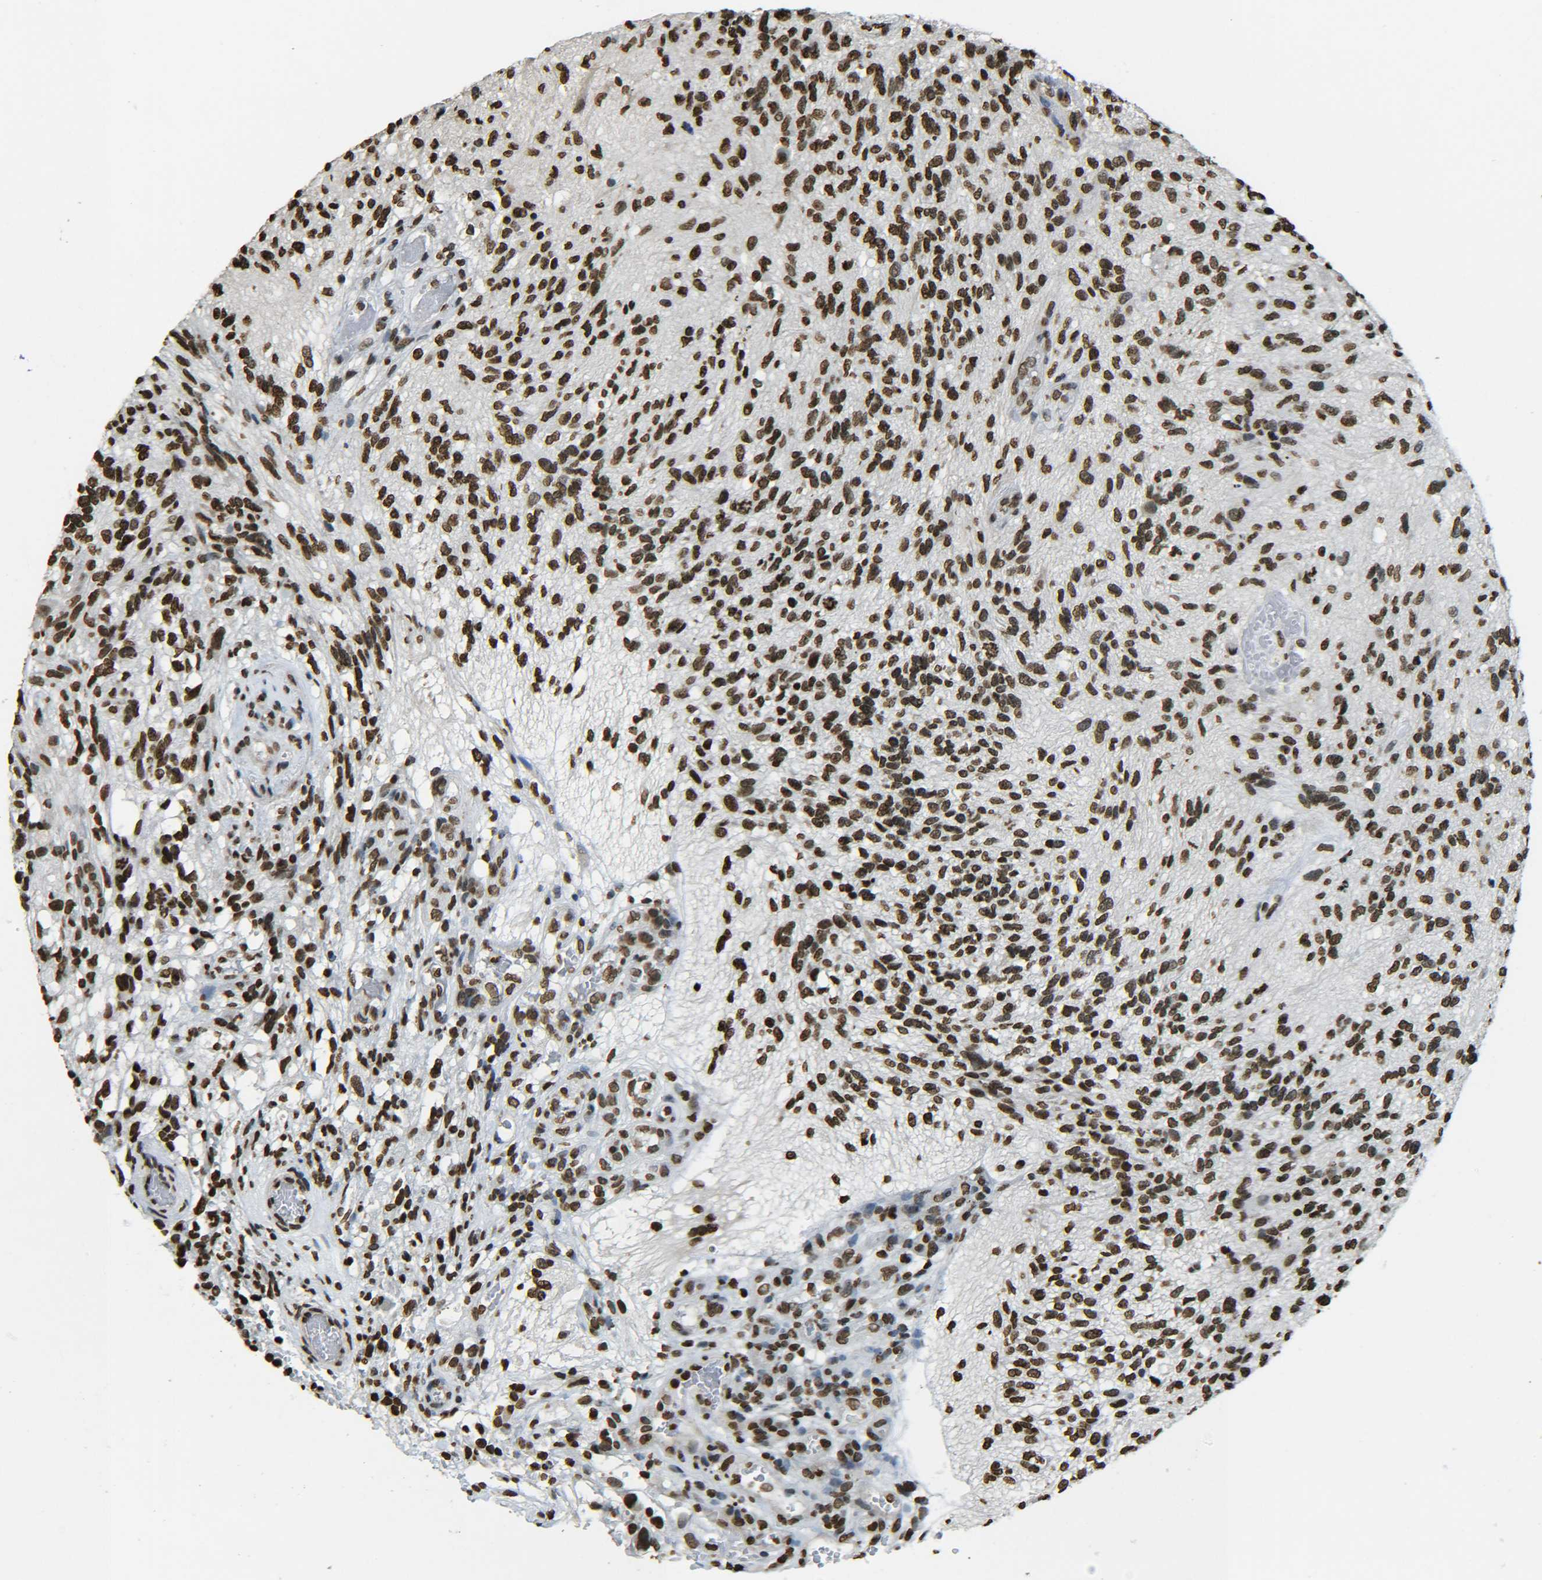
{"staining": {"intensity": "strong", "quantity": ">75%", "location": "nuclear"}, "tissue": "glioma", "cell_type": "Tumor cells", "image_type": "cancer", "snomed": [{"axis": "morphology", "description": "Normal tissue, NOS"}, {"axis": "morphology", "description": "Glioma, malignant, High grade"}, {"axis": "topography", "description": "Cerebral cortex"}], "caption": "Glioma tissue displays strong nuclear staining in about >75% of tumor cells", "gene": "H4C16", "patient": {"sex": "male", "age": 75}}